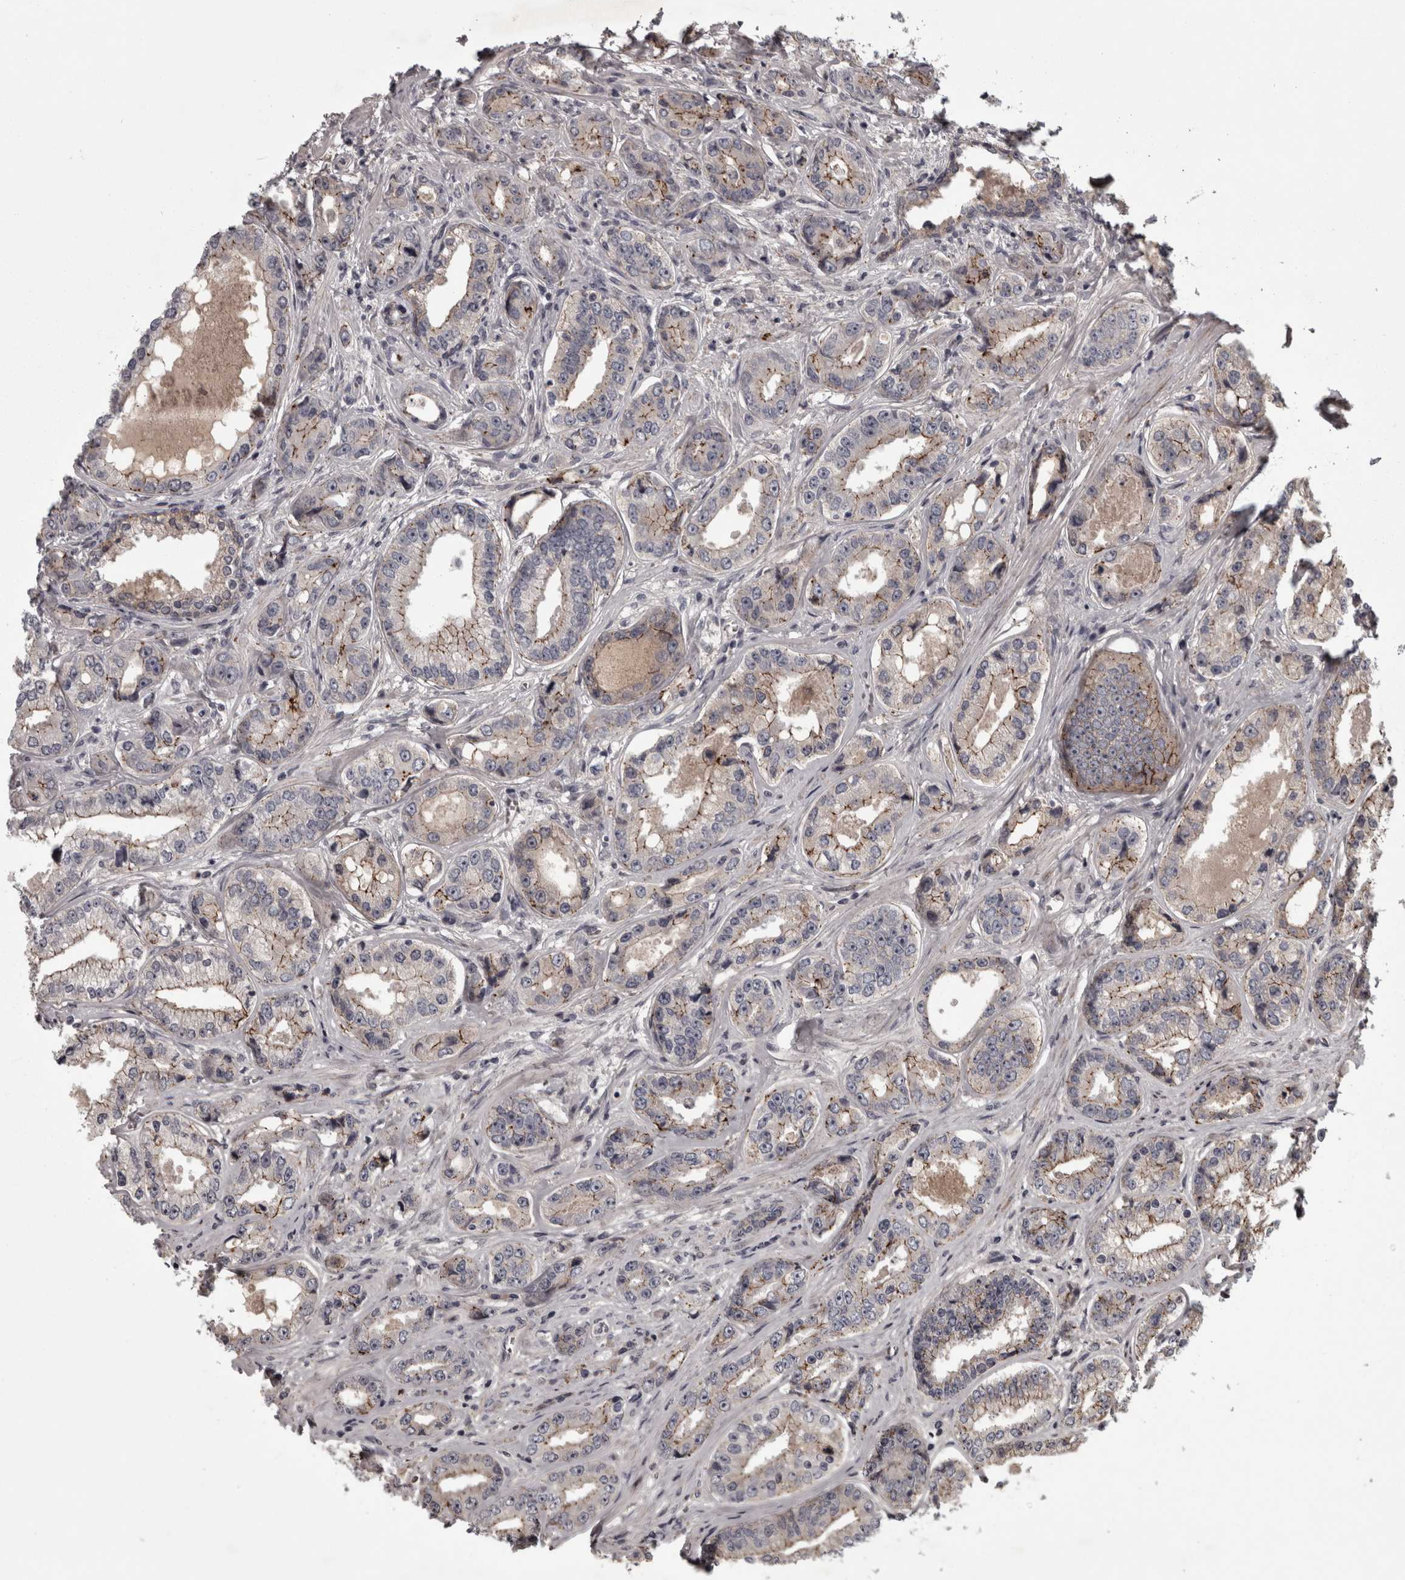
{"staining": {"intensity": "weak", "quantity": "25%-75%", "location": "cytoplasmic/membranous"}, "tissue": "prostate cancer", "cell_type": "Tumor cells", "image_type": "cancer", "snomed": [{"axis": "morphology", "description": "Adenocarcinoma, High grade"}, {"axis": "topography", "description": "Prostate"}], "caption": "Weak cytoplasmic/membranous staining for a protein is seen in approximately 25%-75% of tumor cells of high-grade adenocarcinoma (prostate) using IHC.", "gene": "PCDH17", "patient": {"sex": "male", "age": 61}}